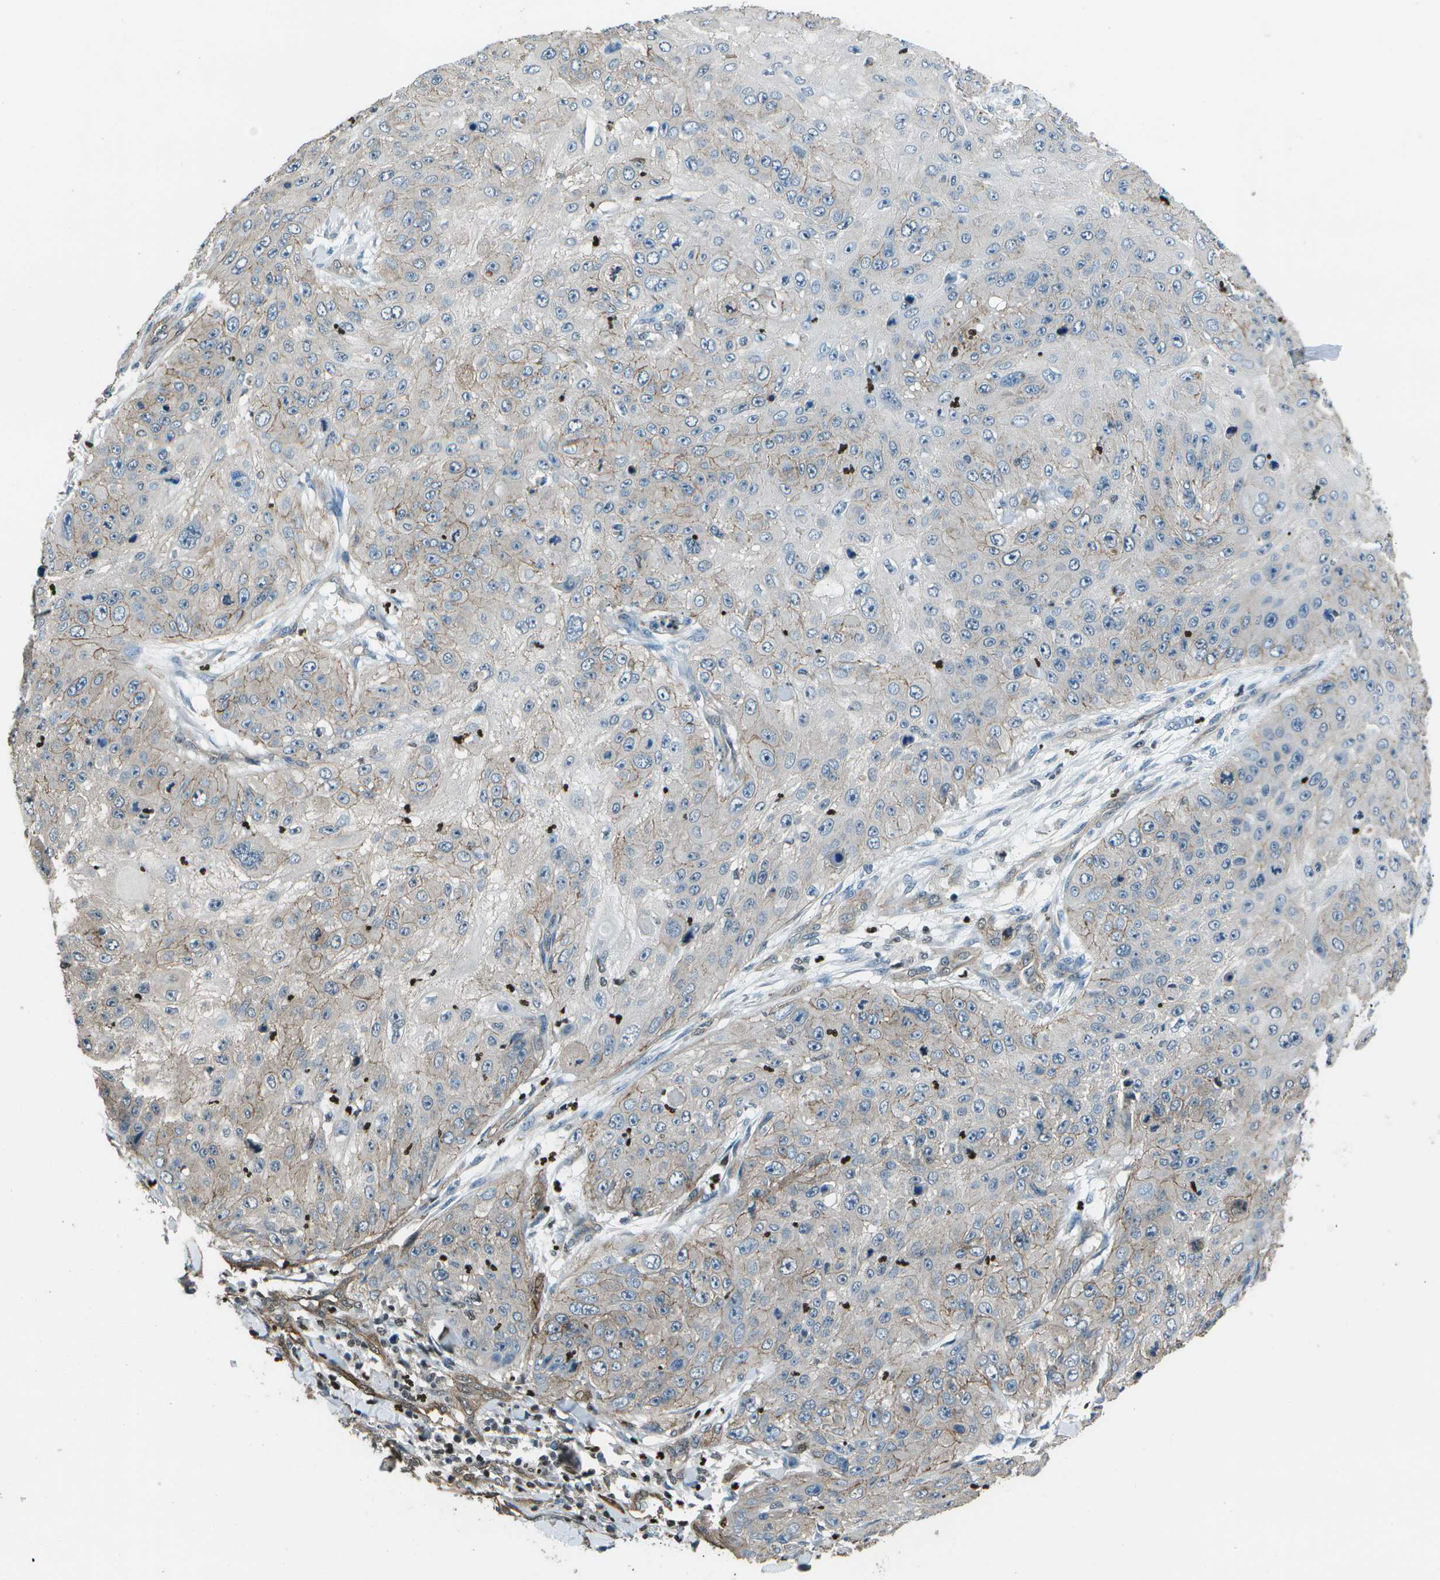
{"staining": {"intensity": "weak", "quantity": "<25%", "location": "cytoplasmic/membranous"}, "tissue": "skin cancer", "cell_type": "Tumor cells", "image_type": "cancer", "snomed": [{"axis": "morphology", "description": "Squamous cell carcinoma, NOS"}, {"axis": "topography", "description": "Skin"}], "caption": "Tumor cells are negative for protein expression in human skin squamous cell carcinoma.", "gene": "PDLIM1", "patient": {"sex": "female", "age": 80}}